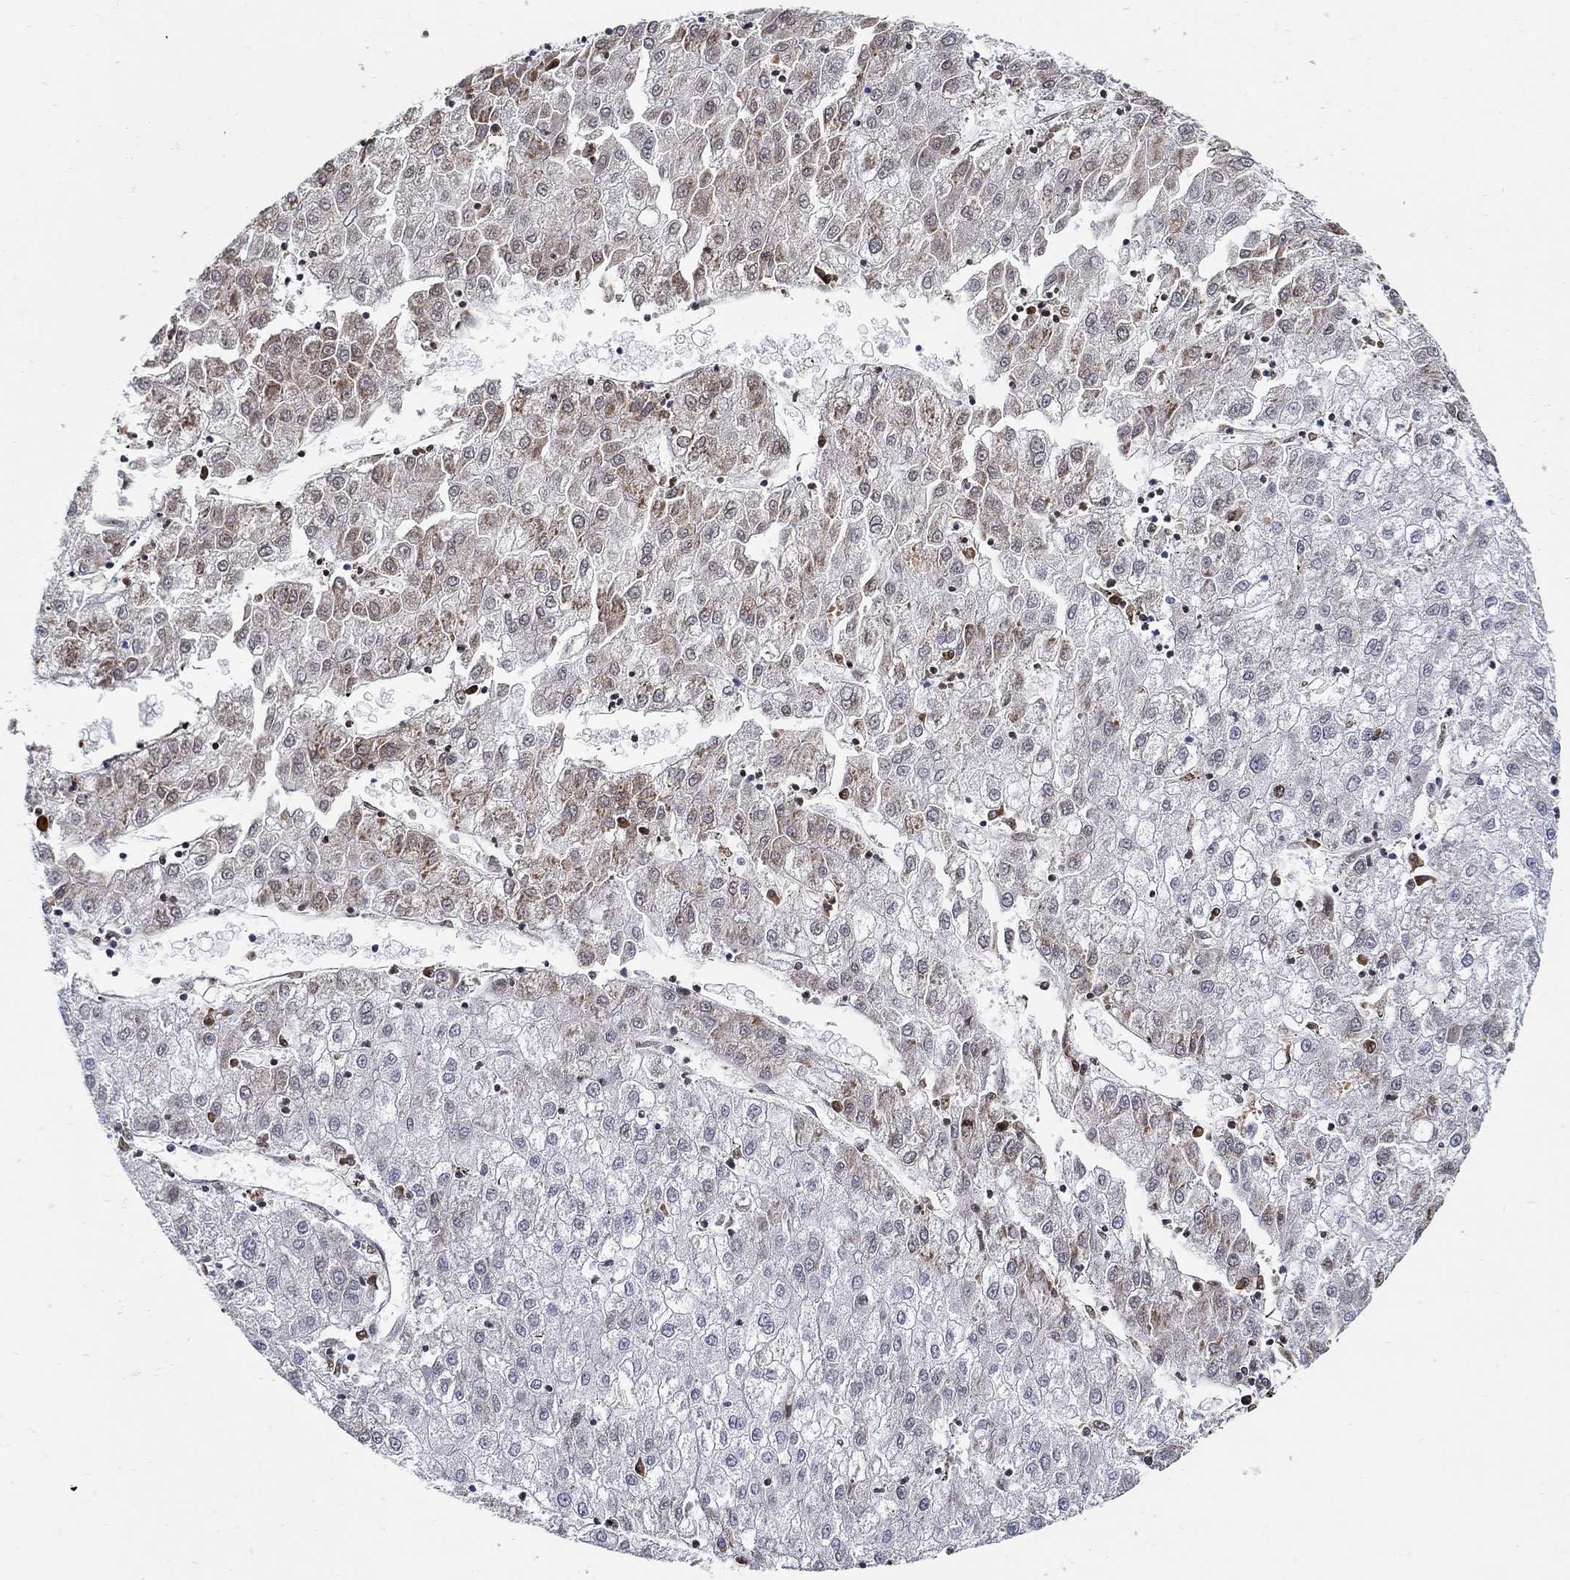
{"staining": {"intensity": "weak", "quantity": "25%-75%", "location": "cytoplasmic/membranous"}, "tissue": "liver cancer", "cell_type": "Tumor cells", "image_type": "cancer", "snomed": [{"axis": "morphology", "description": "Carcinoma, Hepatocellular, NOS"}, {"axis": "topography", "description": "Liver"}], "caption": "Immunohistochemistry (IHC) histopathology image of liver hepatocellular carcinoma stained for a protein (brown), which exhibits low levels of weak cytoplasmic/membranous expression in approximately 25%-75% of tumor cells.", "gene": "TGFBI", "patient": {"sex": "male", "age": 72}}